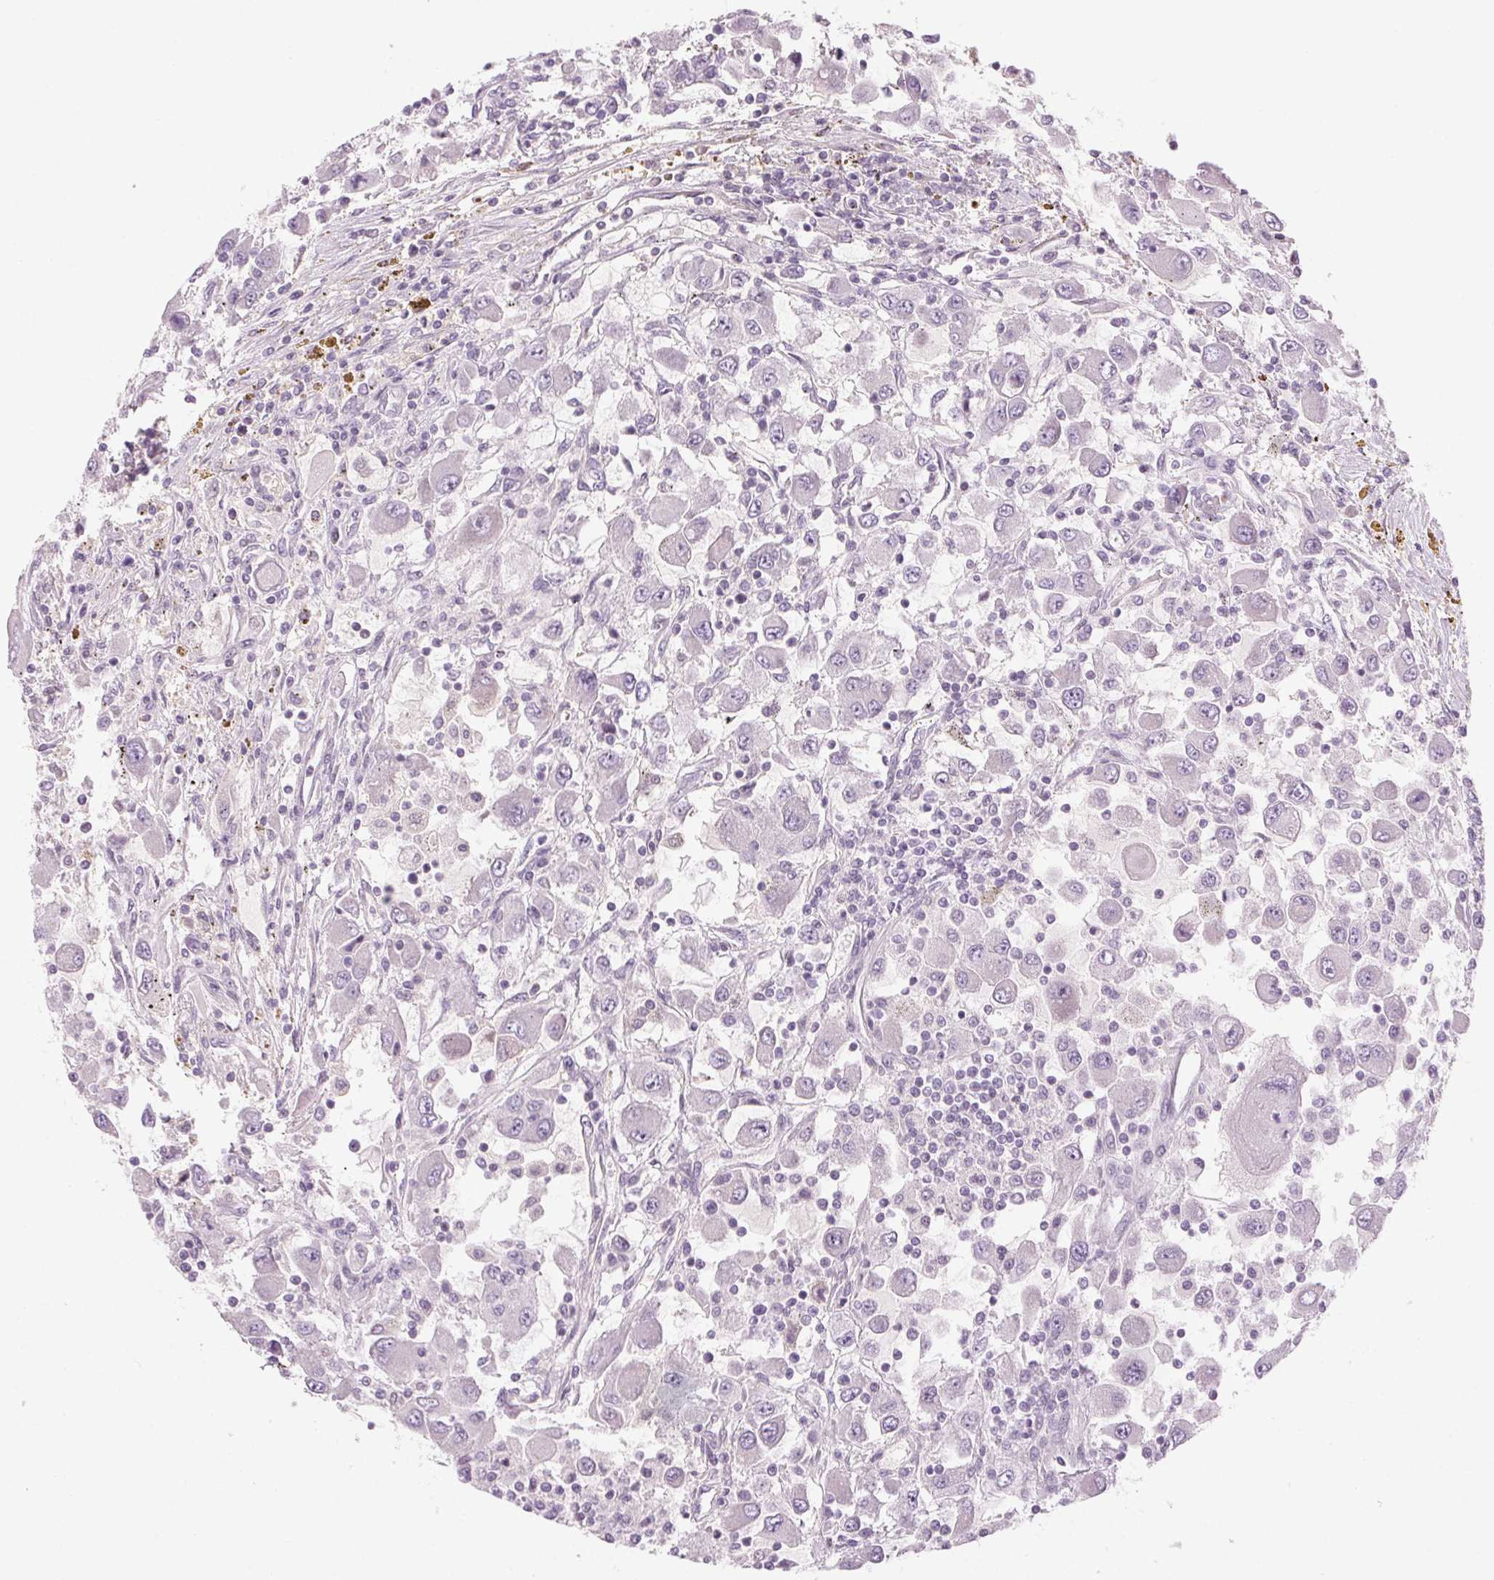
{"staining": {"intensity": "negative", "quantity": "none", "location": "none"}, "tissue": "renal cancer", "cell_type": "Tumor cells", "image_type": "cancer", "snomed": [{"axis": "morphology", "description": "Adenocarcinoma, NOS"}, {"axis": "topography", "description": "Kidney"}], "caption": "There is no significant positivity in tumor cells of renal adenocarcinoma.", "gene": "HHLA2", "patient": {"sex": "female", "age": 67}}